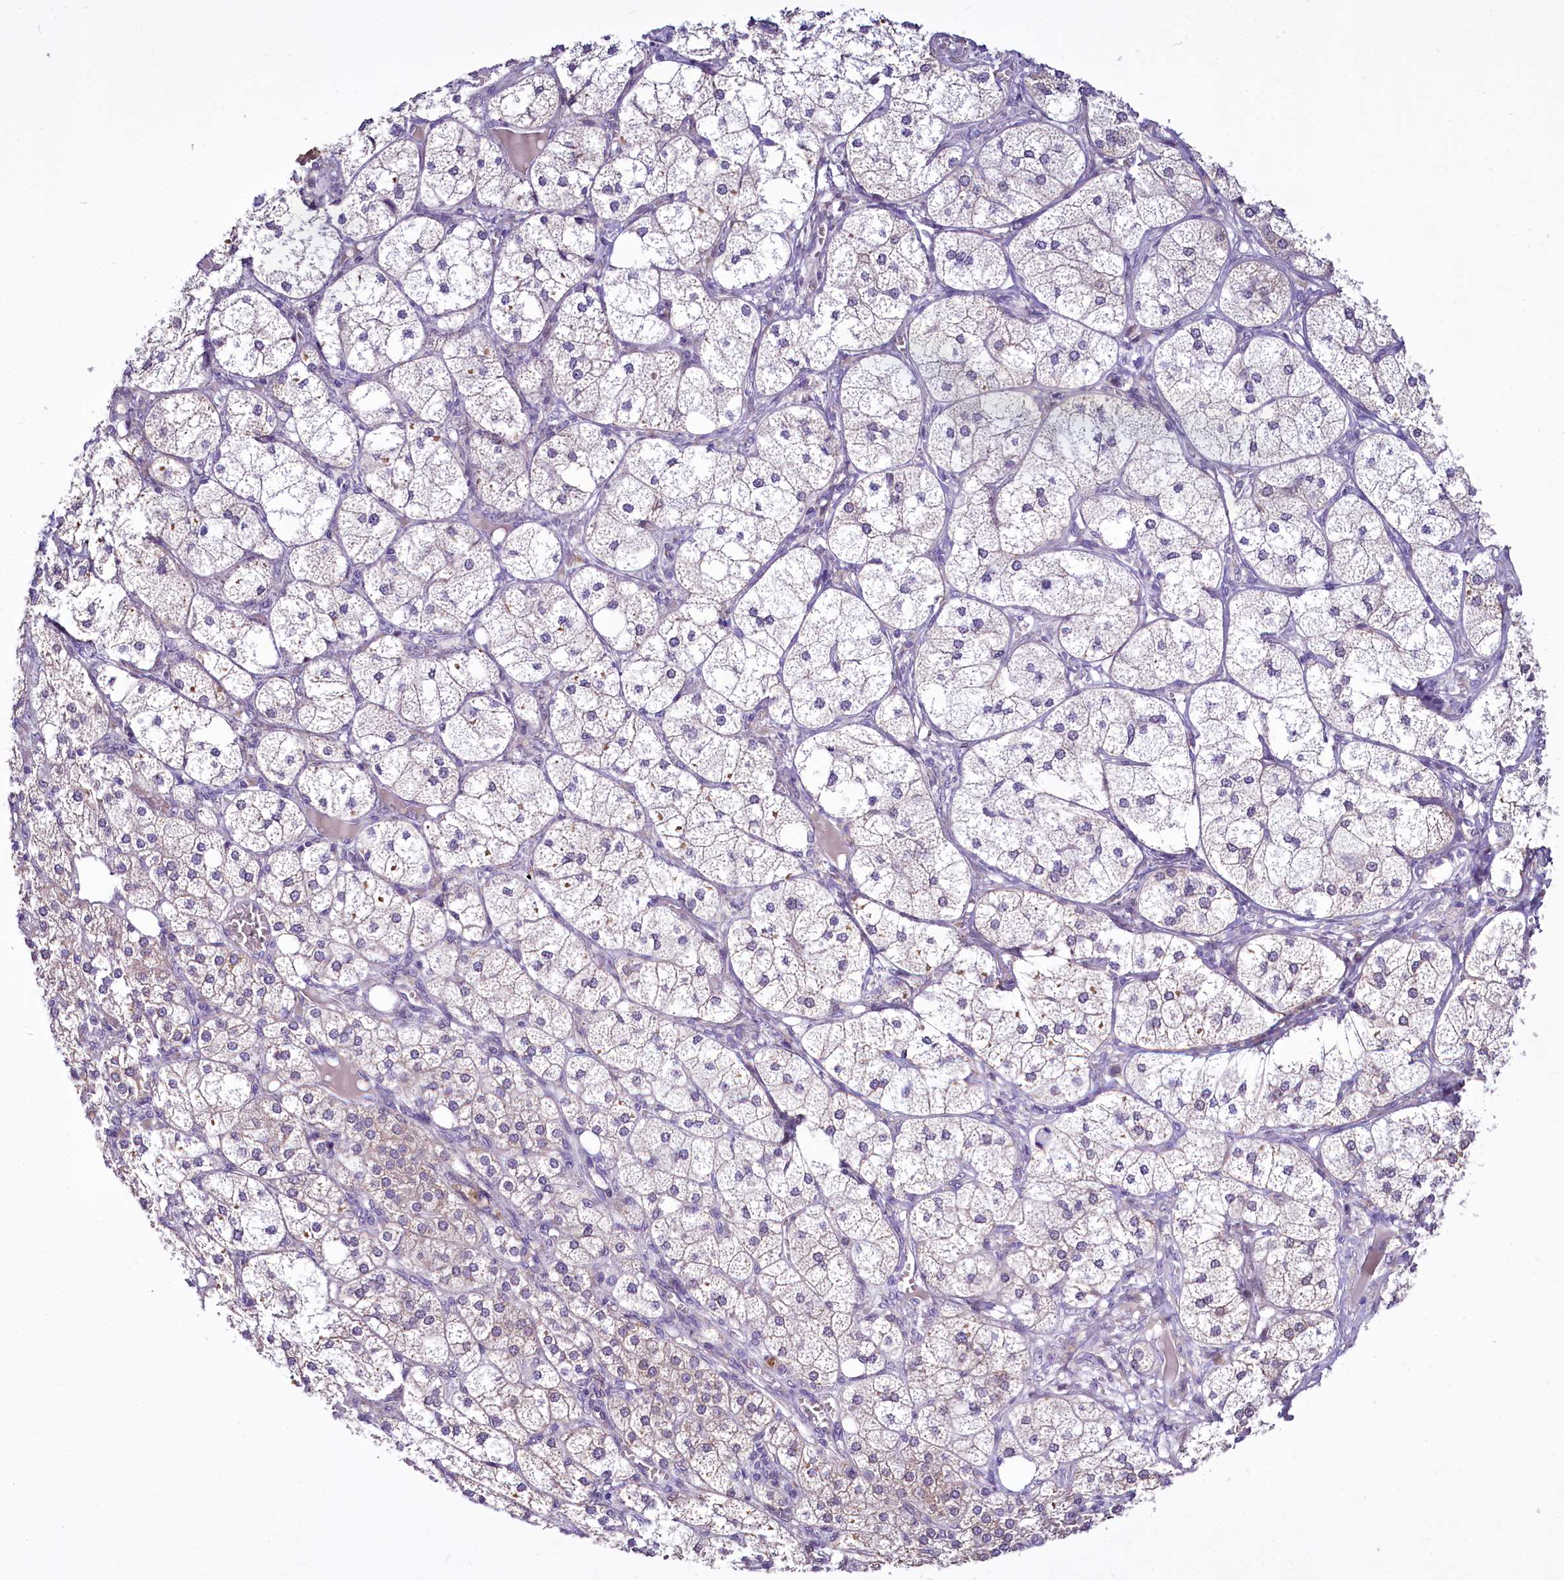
{"staining": {"intensity": "weak", "quantity": "<25%", "location": "cytoplasmic/membranous,nuclear"}, "tissue": "adrenal gland", "cell_type": "Glandular cells", "image_type": "normal", "snomed": [{"axis": "morphology", "description": "Normal tissue, NOS"}, {"axis": "topography", "description": "Adrenal gland"}], "caption": "DAB immunohistochemical staining of benign human adrenal gland displays no significant positivity in glandular cells. The staining is performed using DAB (3,3'-diaminobenzidine) brown chromogen with nuclei counter-stained in using hematoxylin.", "gene": "BANK1", "patient": {"sex": "female", "age": 61}}